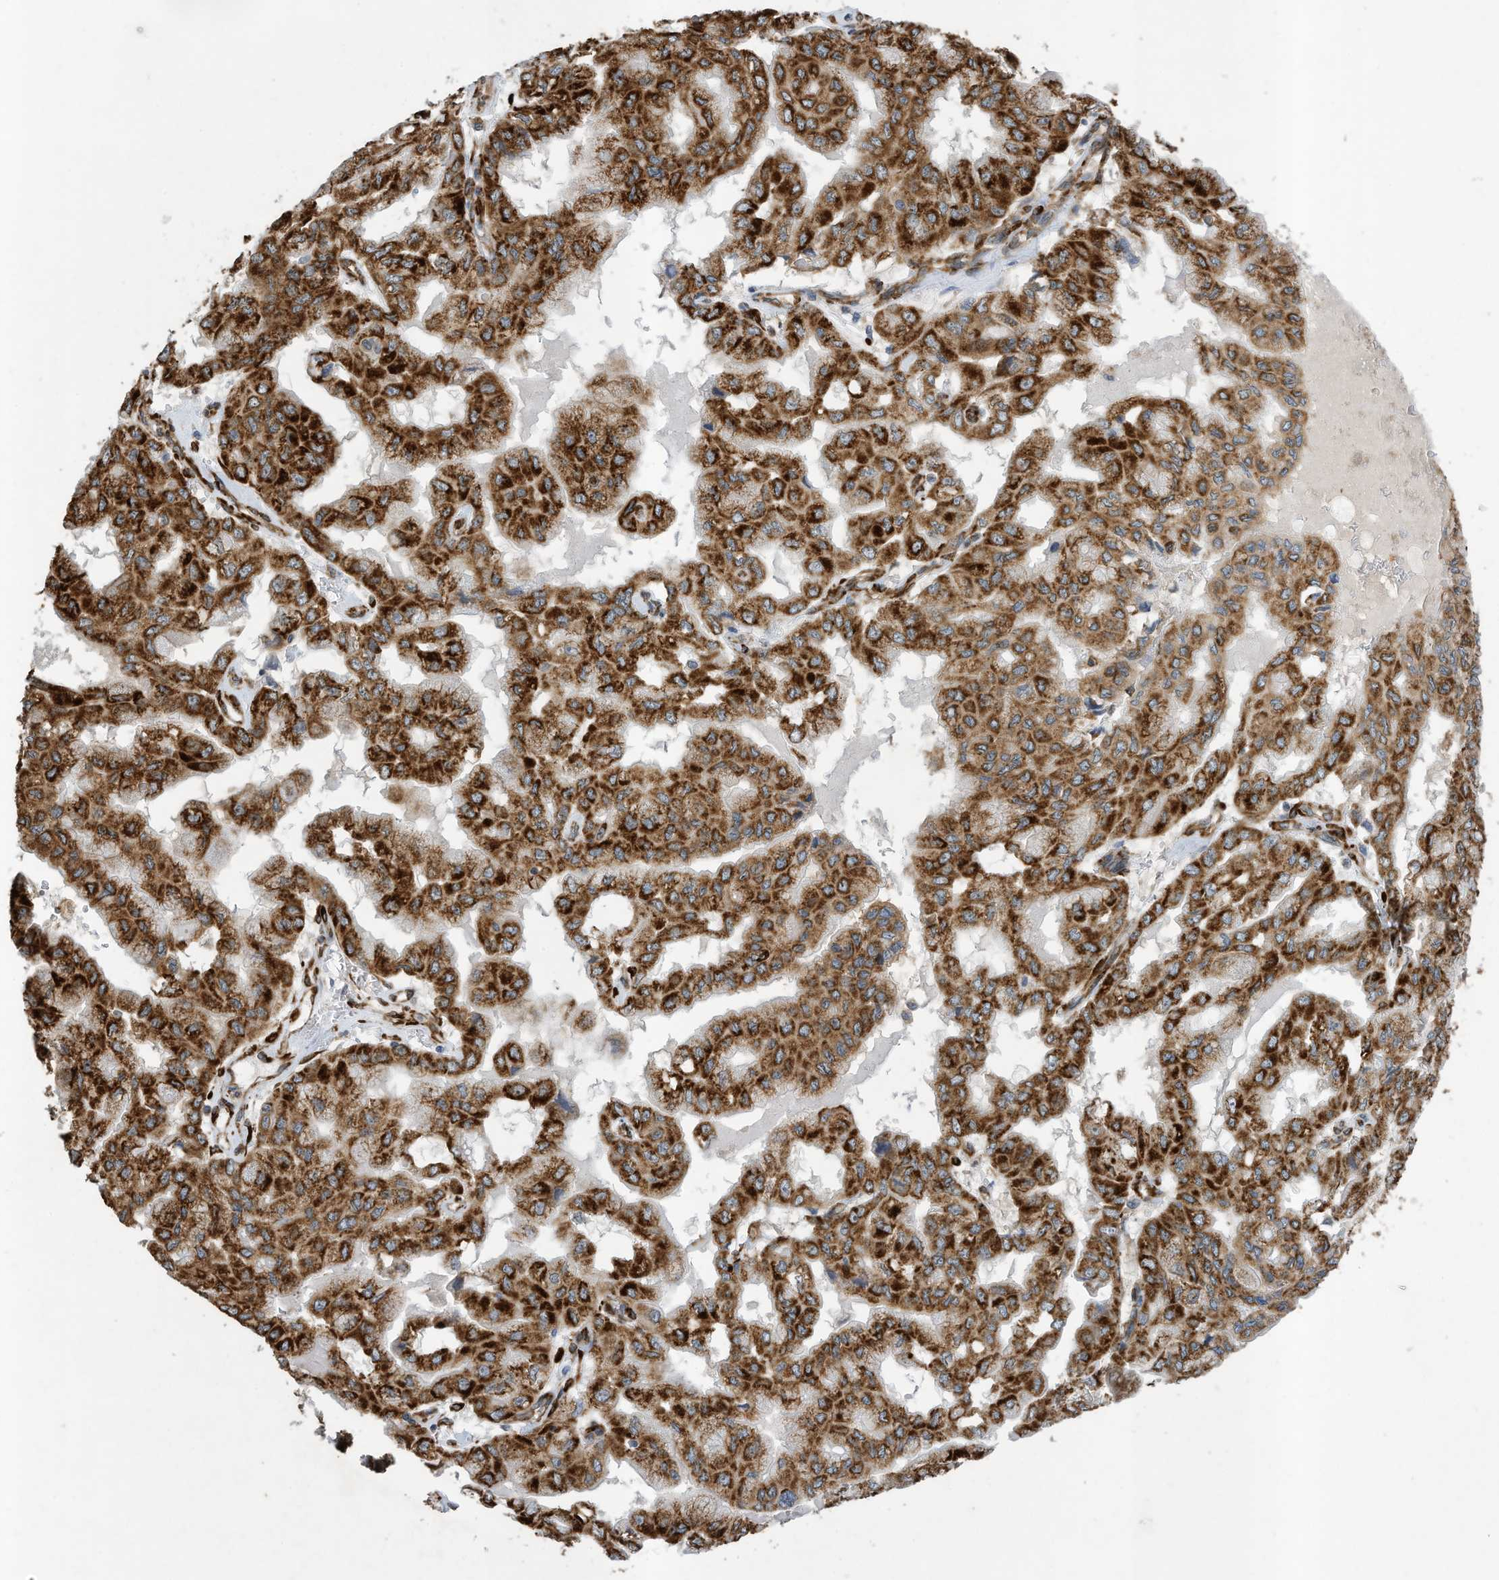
{"staining": {"intensity": "strong", "quantity": ">75%", "location": "cytoplasmic/membranous"}, "tissue": "pancreatic cancer", "cell_type": "Tumor cells", "image_type": "cancer", "snomed": [{"axis": "morphology", "description": "Adenocarcinoma, NOS"}, {"axis": "topography", "description": "Pancreas"}], "caption": "Brown immunohistochemical staining in human pancreatic cancer displays strong cytoplasmic/membranous expression in about >75% of tumor cells.", "gene": "ZBTB45", "patient": {"sex": "male", "age": 51}}